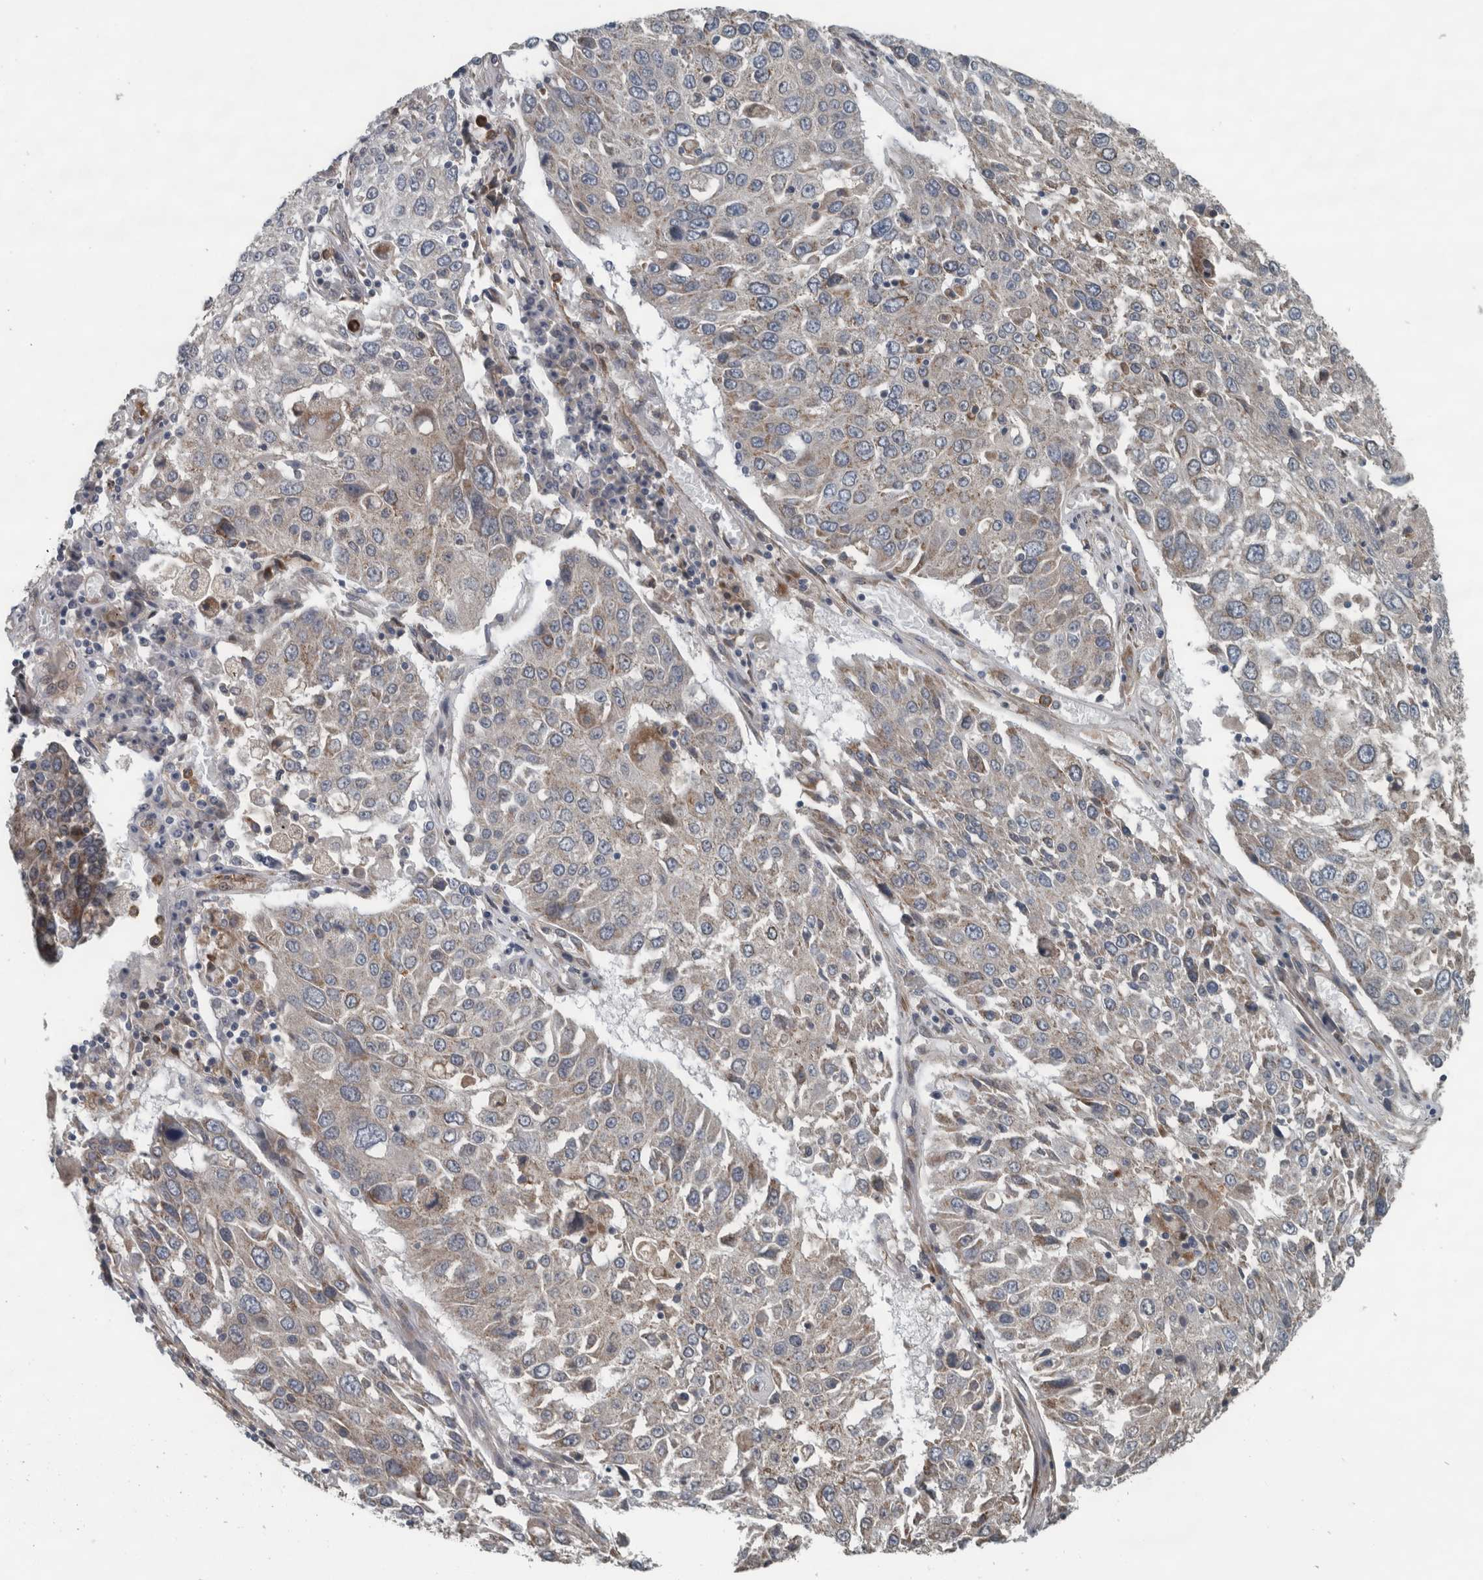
{"staining": {"intensity": "negative", "quantity": "none", "location": "none"}, "tissue": "lung cancer", "cell_type": "Tumor cells", "image_type": "cancer", "snomed": [{"axis": "morphology", "description": "Squamous cell carcinoma, NOS"}, {"axis": "topography", "description": "Lung"}], "caption": "Tumor cells show no significant protein staining in lung squamous cell carcinoma. (Immunohistochemistry (ihc), brightfield microscopy, high magnification).", "gene": "EXOC8", "patient": {"sex": "male", "age": 65}}